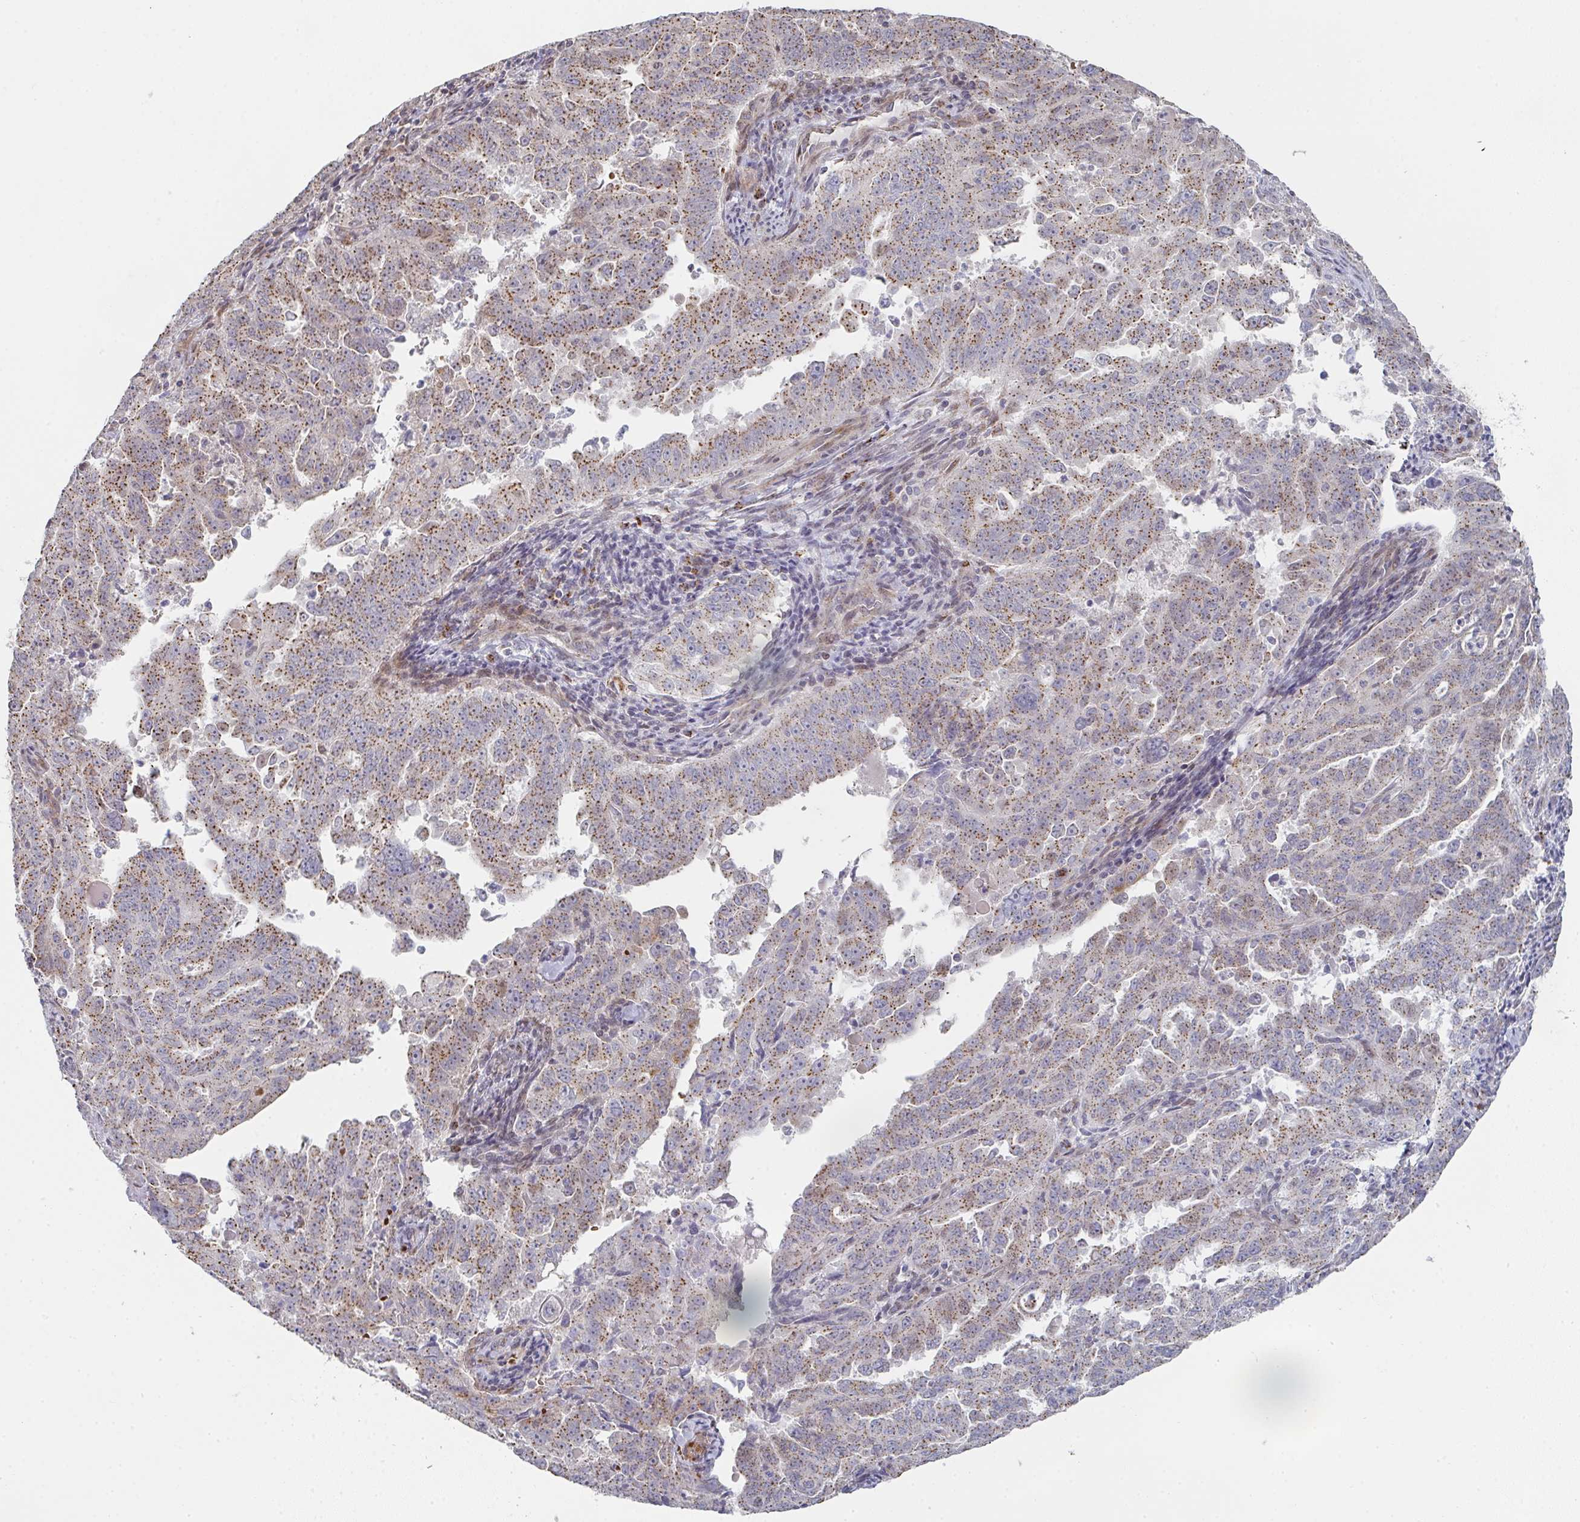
{"staining": {"intensity": "moderate", "quantity": ">75%", "location": "cytoplasmic/membranous"}, "tissue": "endometrial cancer", "cell_type": "Tumor cells", "image_type": "cancer", "snomed": [{"axis": "morphology", "description": "Adenocarcinoma, NOS"}, {"axis": "topography", "description": "Endometrium"}], "caption": "Human adenocarcinoma (endometrial) stained with a protein marker displays moderate staining in tumor cells.", "gene": "ZNF526", "patient": {"sex": "female", "age": 65}}